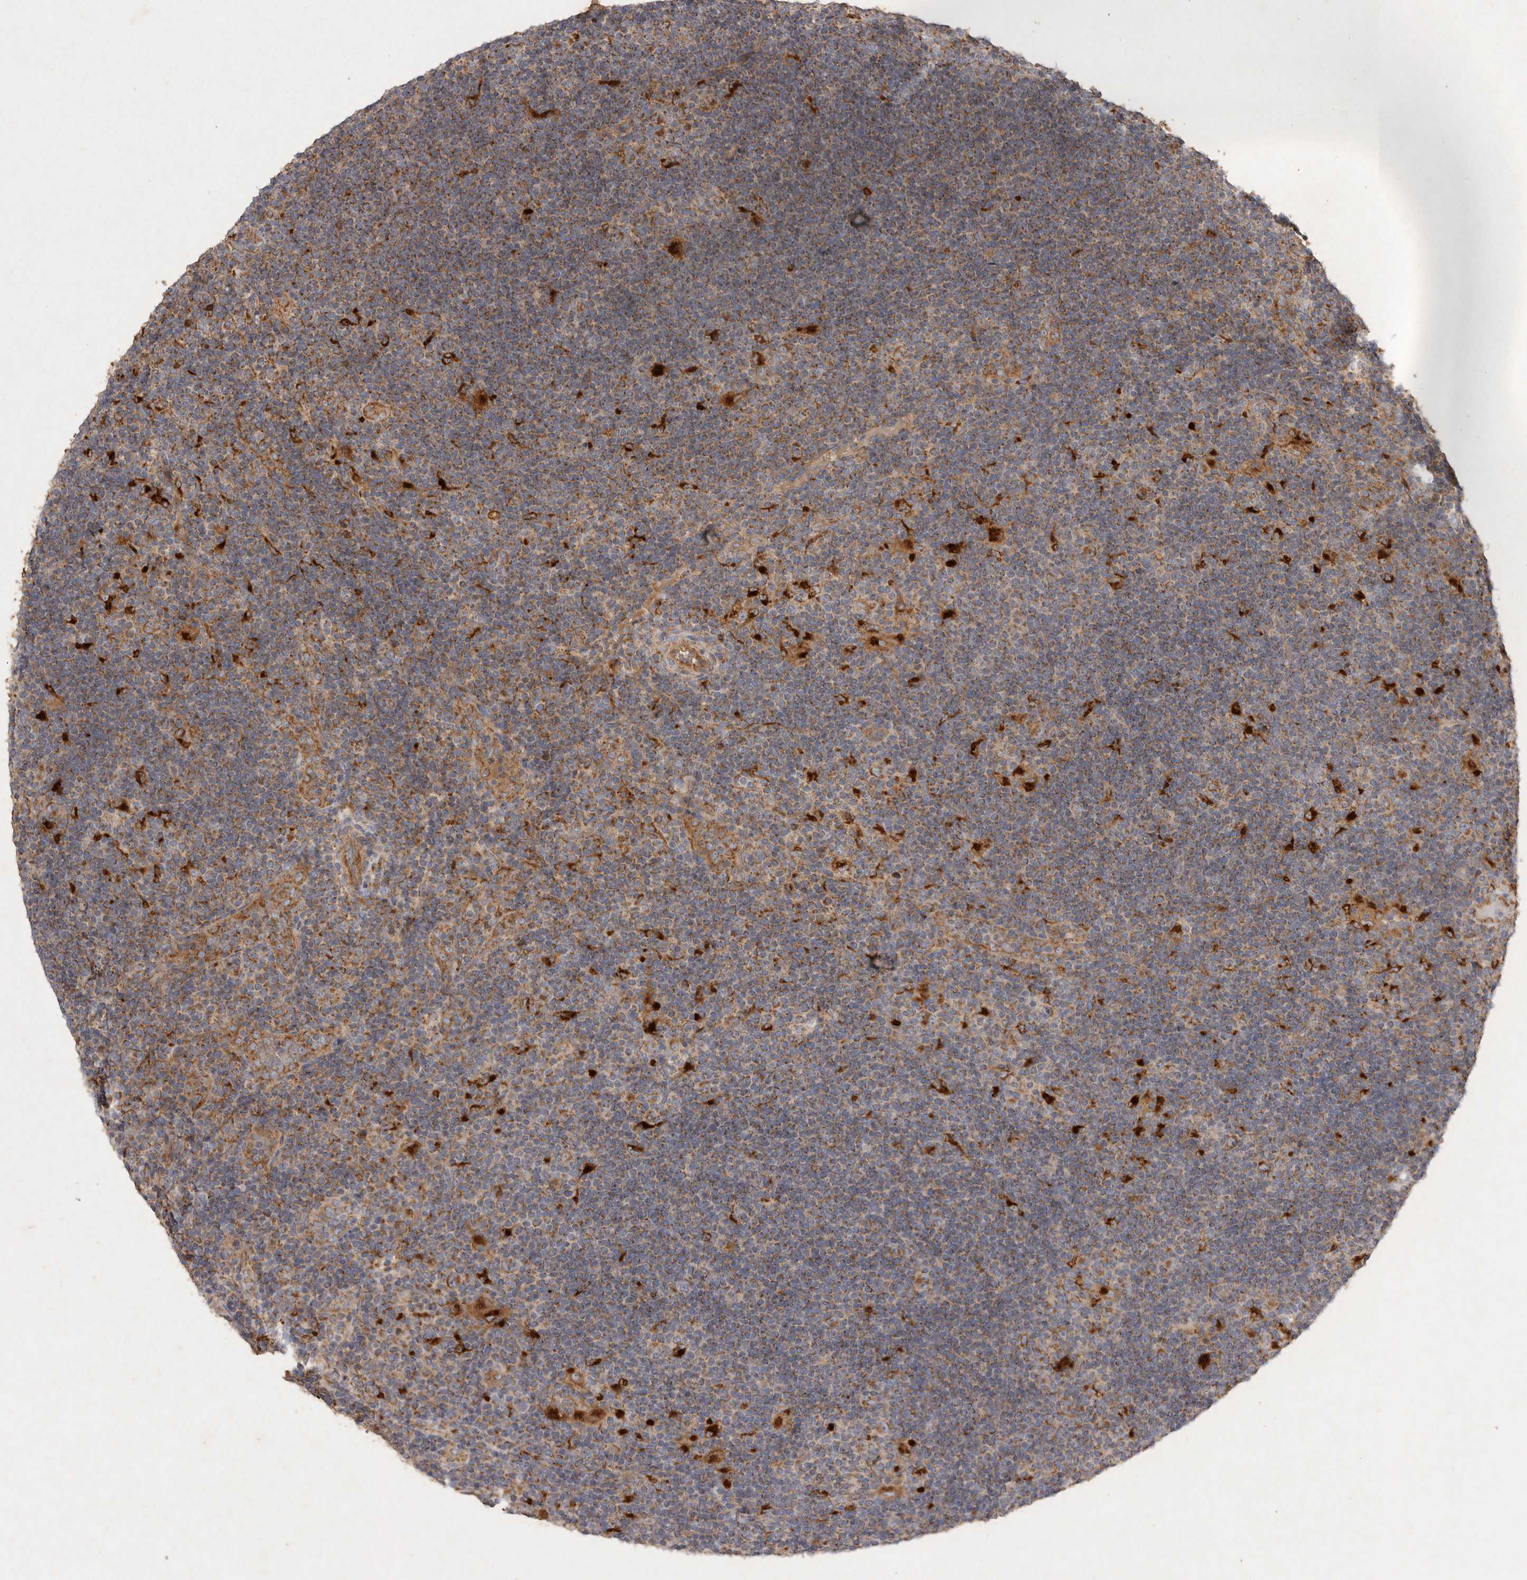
{"staining": {"intensity": "moderate", "quantity": ">75%", "location": "cytoplasmic/membranous"}, "tissue": "lymphoma", "cell_type": "Tumor cells", "image_type": "cancer", "snomed": [{"axis": "morphology", "description": "Hodgkin's disease, NOS"}, {"axis": "topography", "description": "Lymph node"}], "caption": "This image shows lymphoma stained with IHC to label a protein in brown. The cytoplasmic/membranous of tumor cells show moderate positivity for the protein. Nuclei are counter-stained blue.", "gene": "MRPL41", "patient": {"sex": "female", "age": 57}}